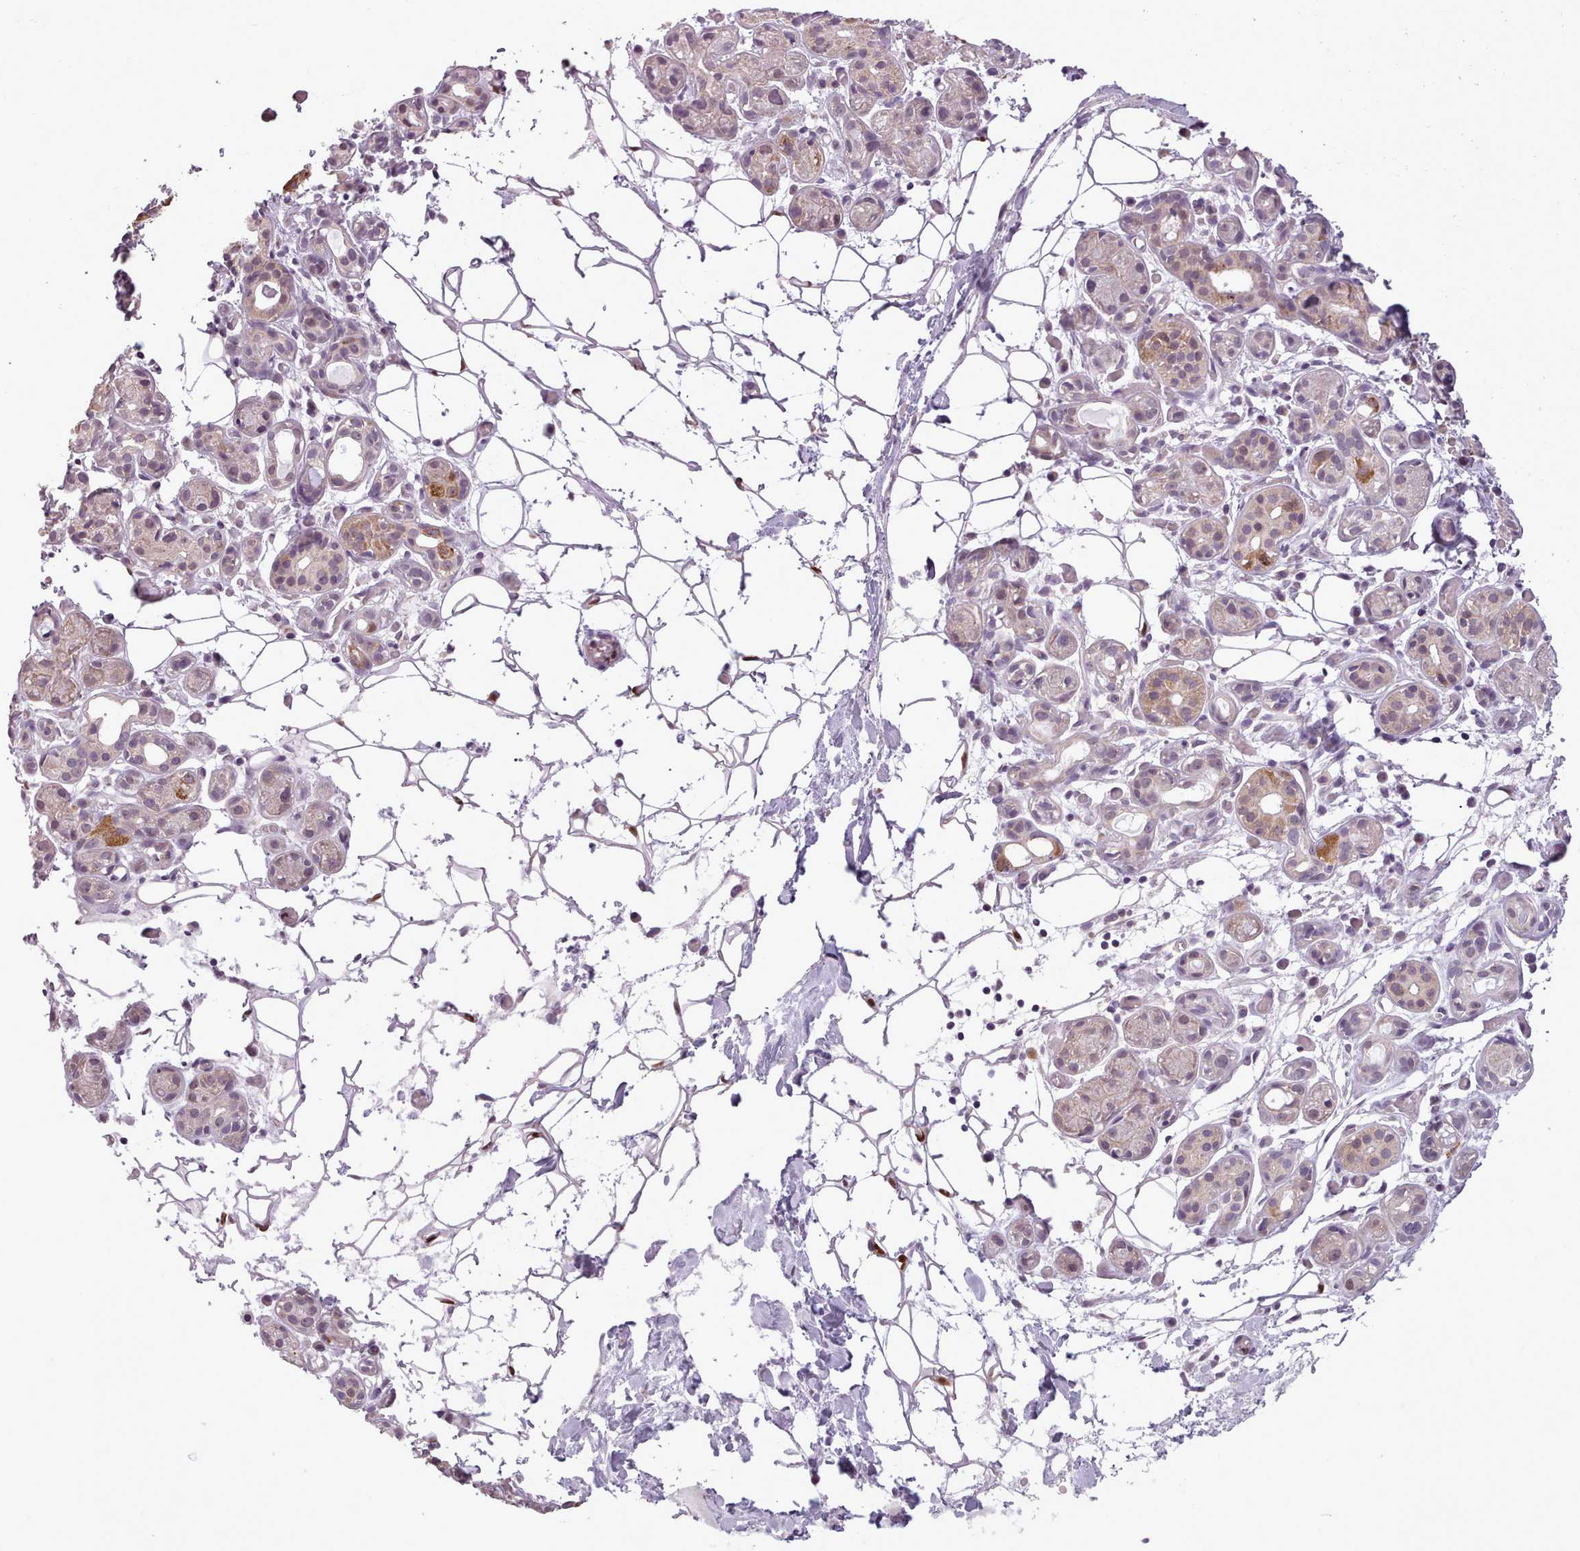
{"staining": {"intensity": "moderate", "quantity": "<25%", "location": "cytoplasmic/membranous"}, "tissue": "salivary gland", "cell_type": "Glandular cells", "image_type": "normal", "snomed": [{"axis": "morphology", "description": "Normal tissue, NOS"}, {"axis": "topography", "description": "Salivary gland"}], "caption": "A histopathology image showing moderate cytoplasmic/membranous expression in about <25% of glandular cells in benign salivary gland, as visualized by brown immunohistochemical staining.", "gene": "SLURP1", "patient": {"sex": "male", "age": 82}}